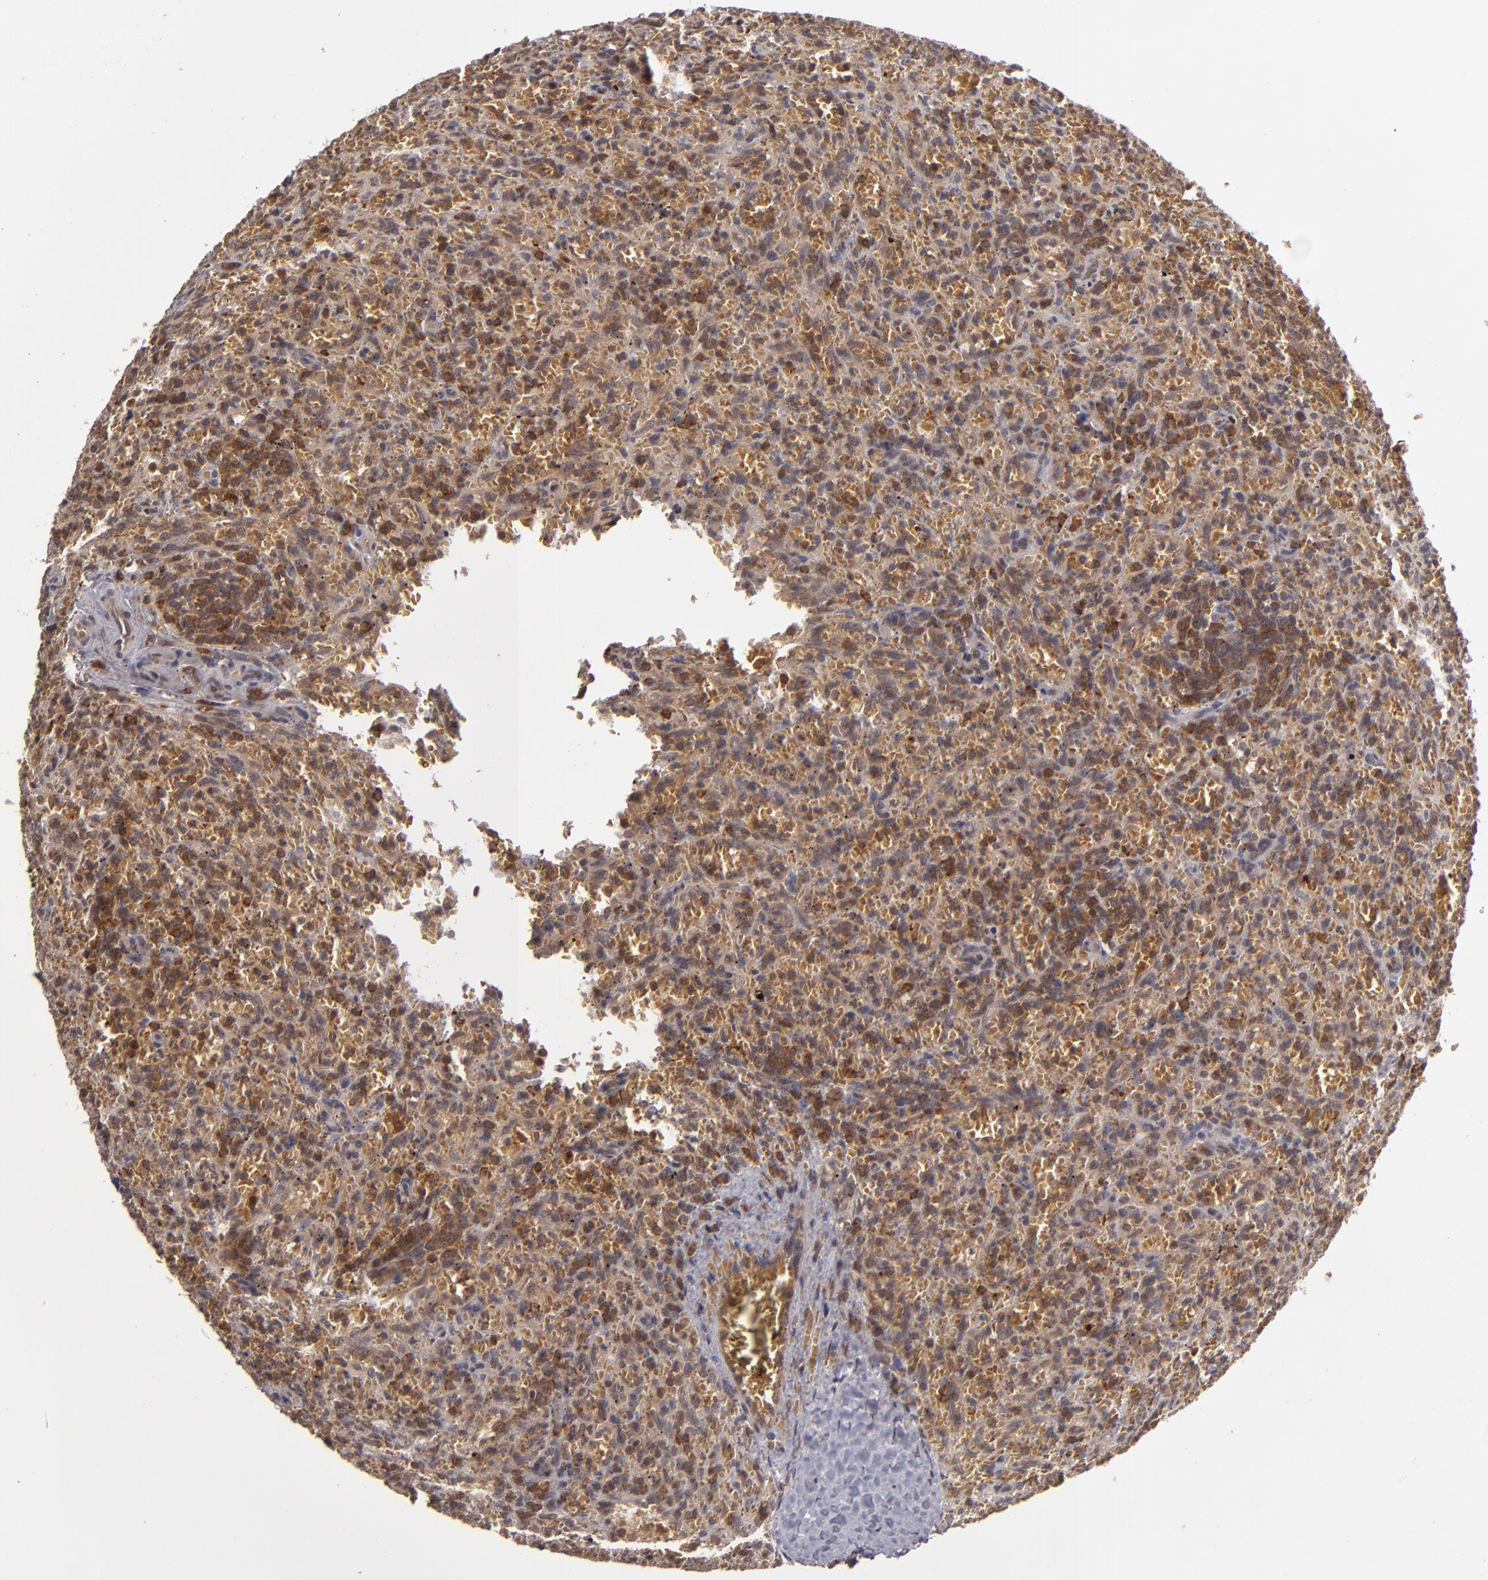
{"staining": {"intensity": "moderate", "quantity": "<25%", "location": "cytoplasmic/membranous"}, "tissue": "lymphoma", "cell_type": "Tumor cells", "image_type": "cancer", "snomed": [{"axis": "morphology", "description": "Malignant lymphoma, non-Hodgkin's type, Low grade"}, {"axis": "topography", "description": "Spleen"}], "caption": "This micrograph reveals immunohistochemistry (IHC) staining of human malignant lymphoma, non-Hodgkin's type (low-grade), with low moderate cytoplasmic/membranous positivity in about <25% of tumor cells.", "gene": "MAPK3", "patient": {"sex": "female", "age": 64}}